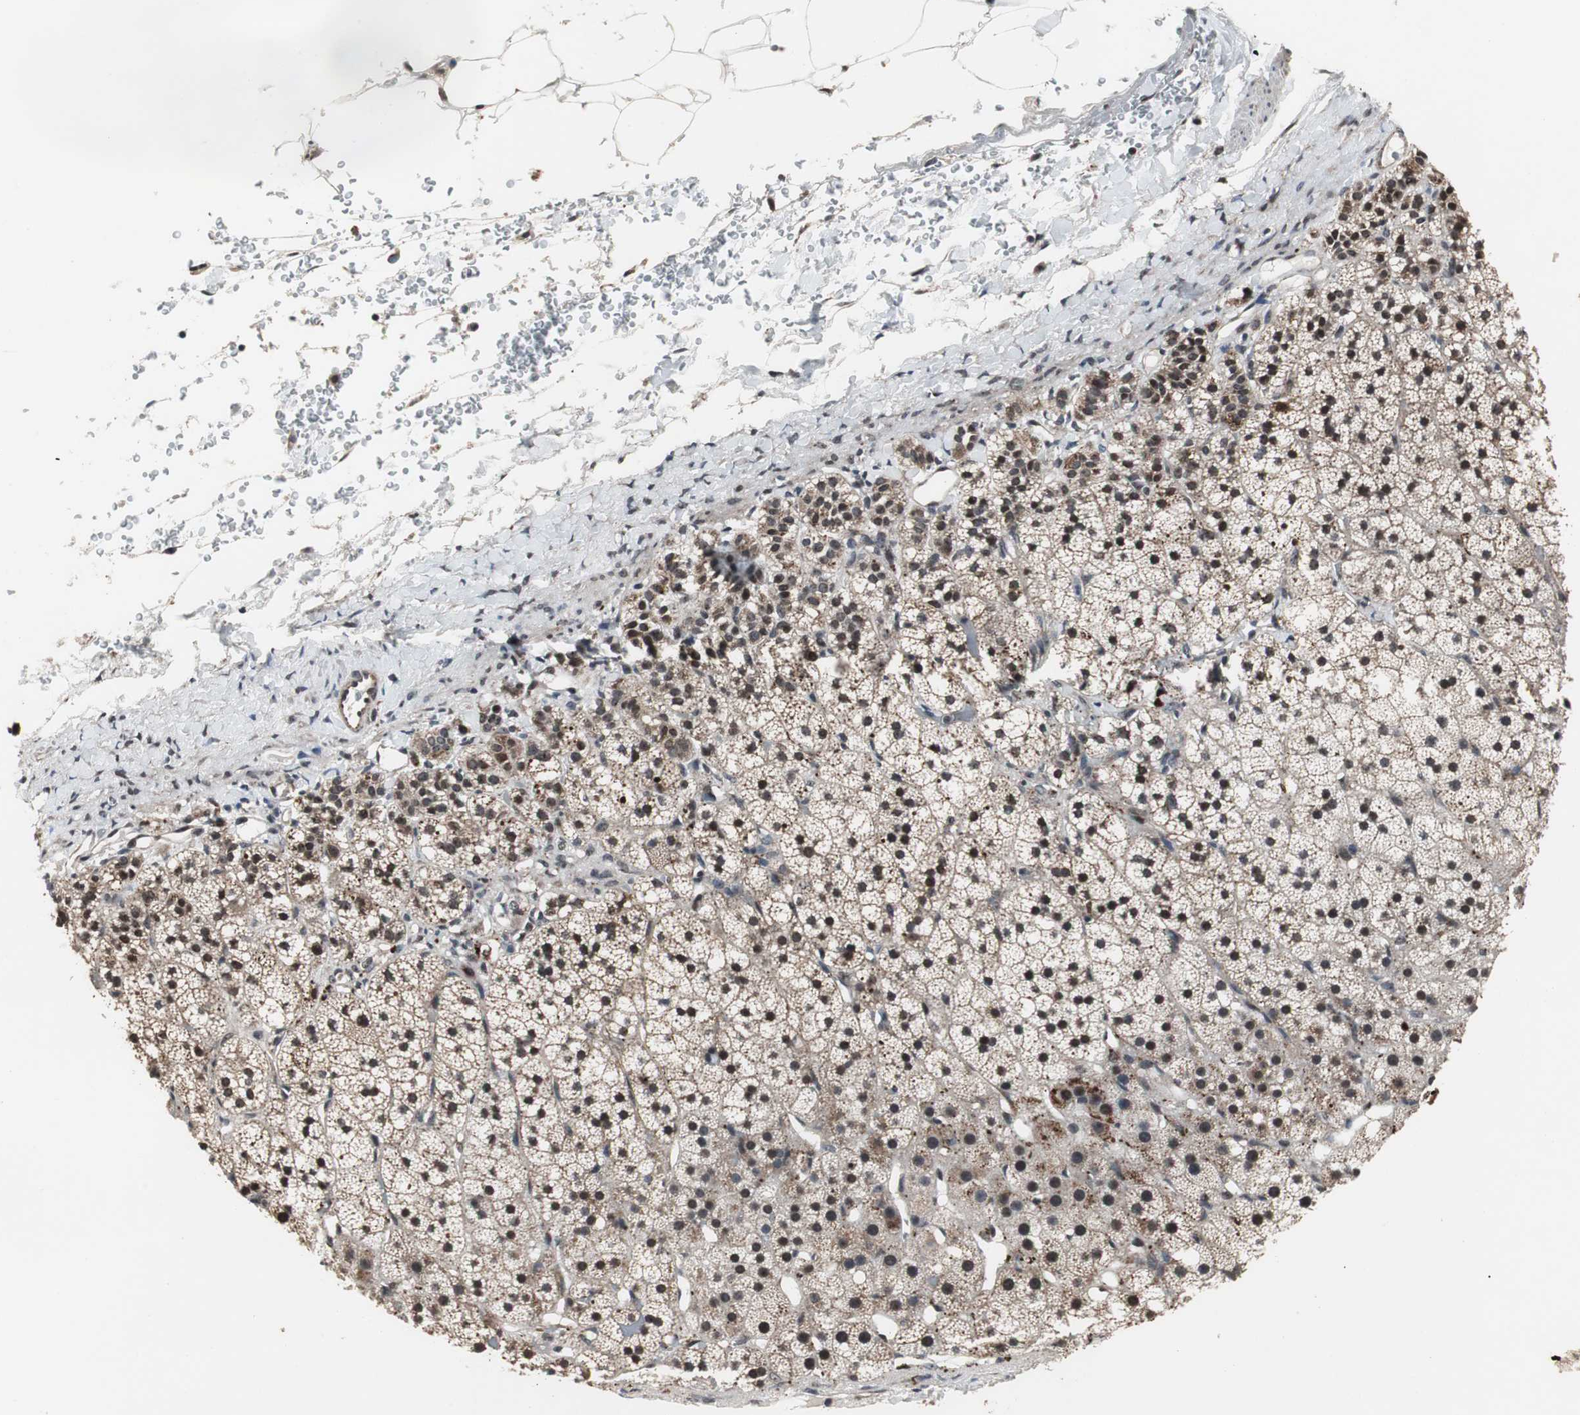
{"staining": {"intensity": "strong", "quantity": ">75%", "location": "cytoplasmic/membranous,nuclear"}, "tissue": "adrenal gland", "cell_type": "Glandular cells", "image_type": "normal", "snomed": [{"axis": "morphology", "description": "Normal tissue, NOS"}, {"axis": "topography", "description": "Adrenal gland"}], "caption": "Immunohistochemistry image of unremarkable human adrenal gland stained for a protein (brown), which shows high levels of strong cytoplasmic/membranous,nuclear staining in approximately >75% of glandular cells.", "gene": "MRPL40", "patient": {"sex": "male", "age": 35}}